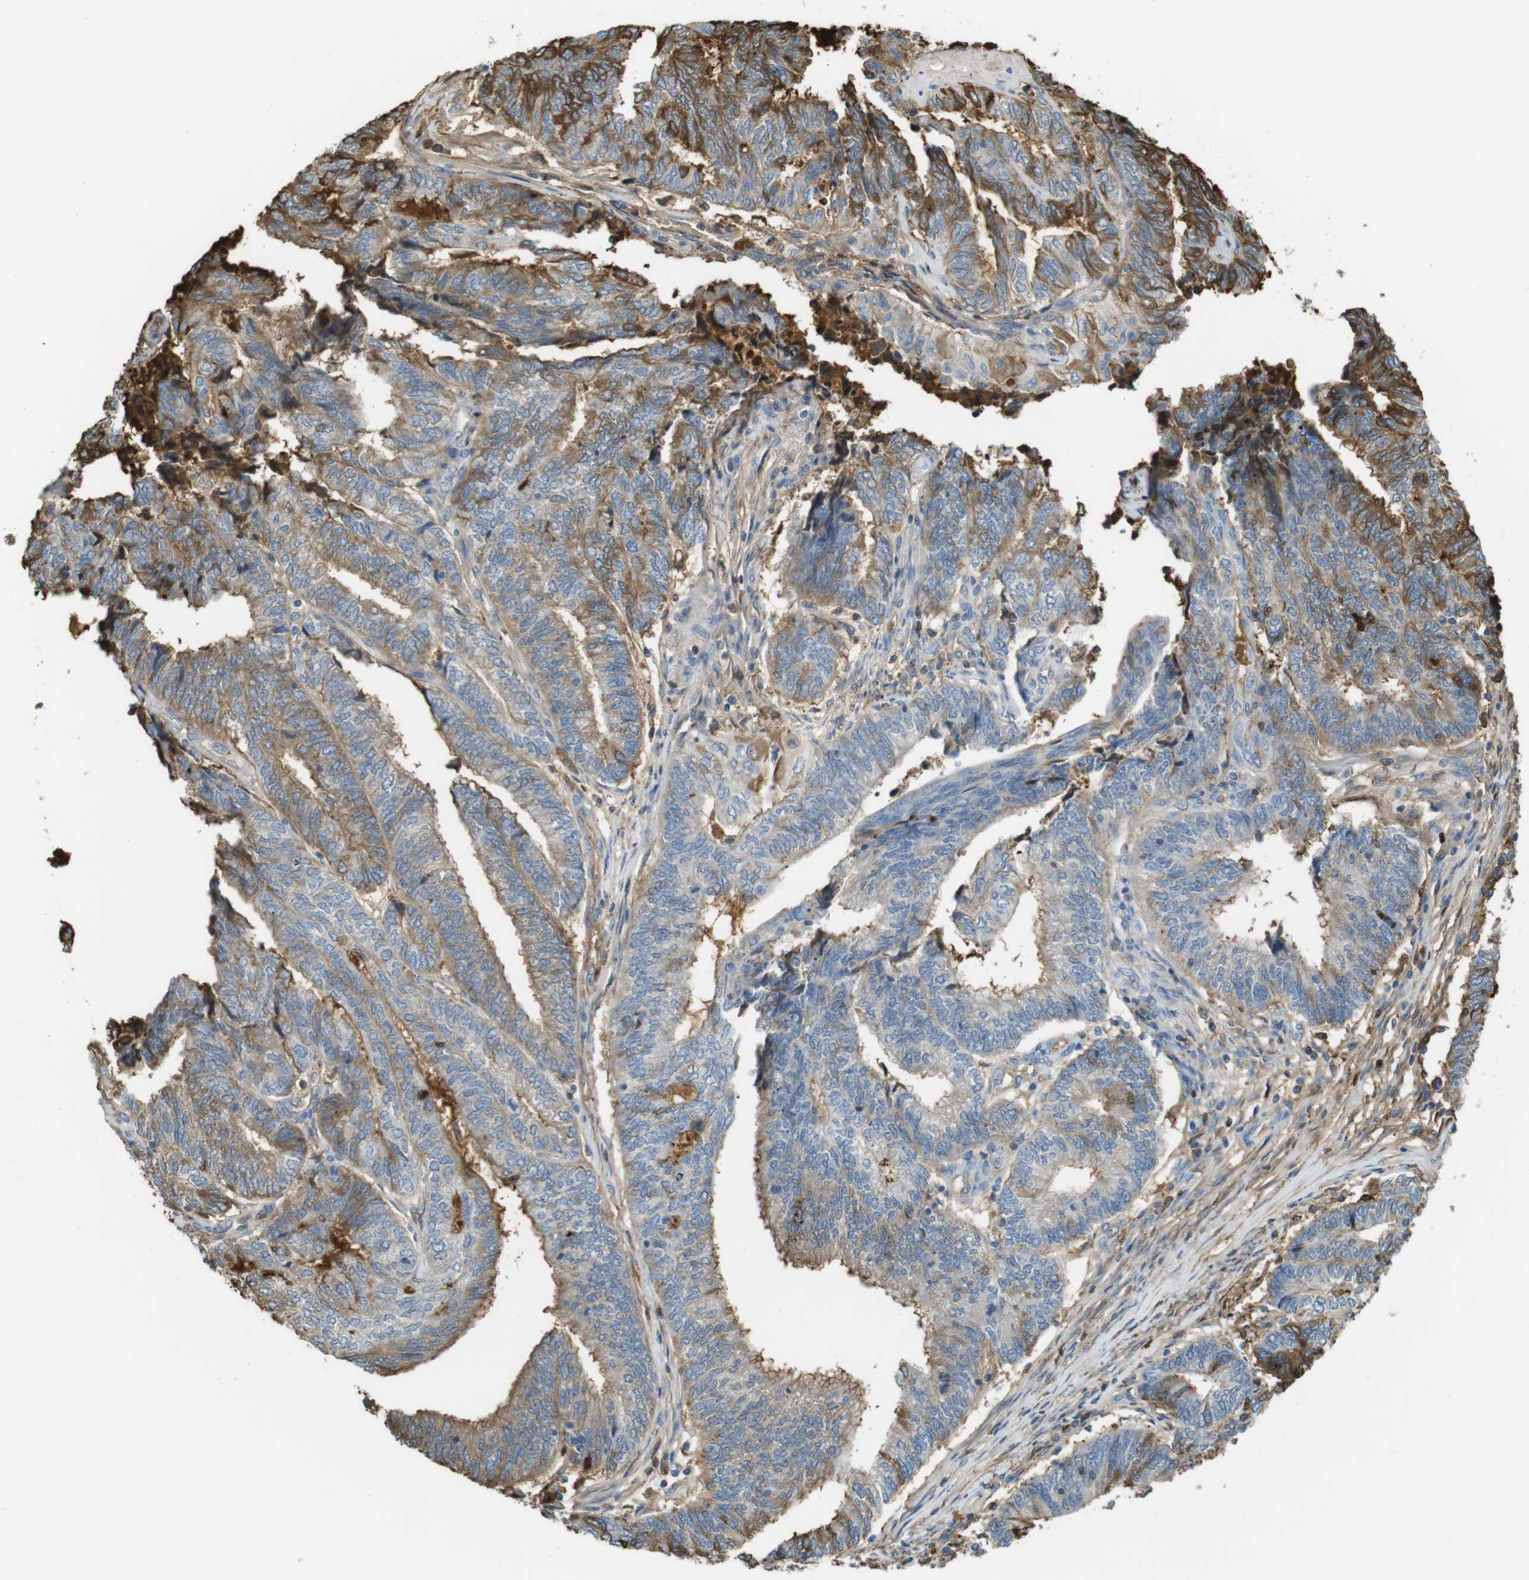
{"staining": {"intensity": "moderate", "quantity": "25%-75%", "location": "cytoplasmic/membranous"}, "tissue": "endometrial cancer", "cell_type": "Tumor cells", "image_type": "cancer", "snomed": [{"axis": "morphology", "description": "Adenocarcinoma, NOS"}, {"axis": "topography", "description": "Uterus"}, {"axis": "topography", "description": "Endometrium"}], "caption": "This histopathology image exhibits immunohistochemistry (IHC) staining of human endometrial cancer (adenocarcinoma), with medium moderate cytoplasmic/membranous expression in approximately 25%-75% of tumor cells.", "gene": "LTBP4", "patient": {"sex": "female", "age": 70}}